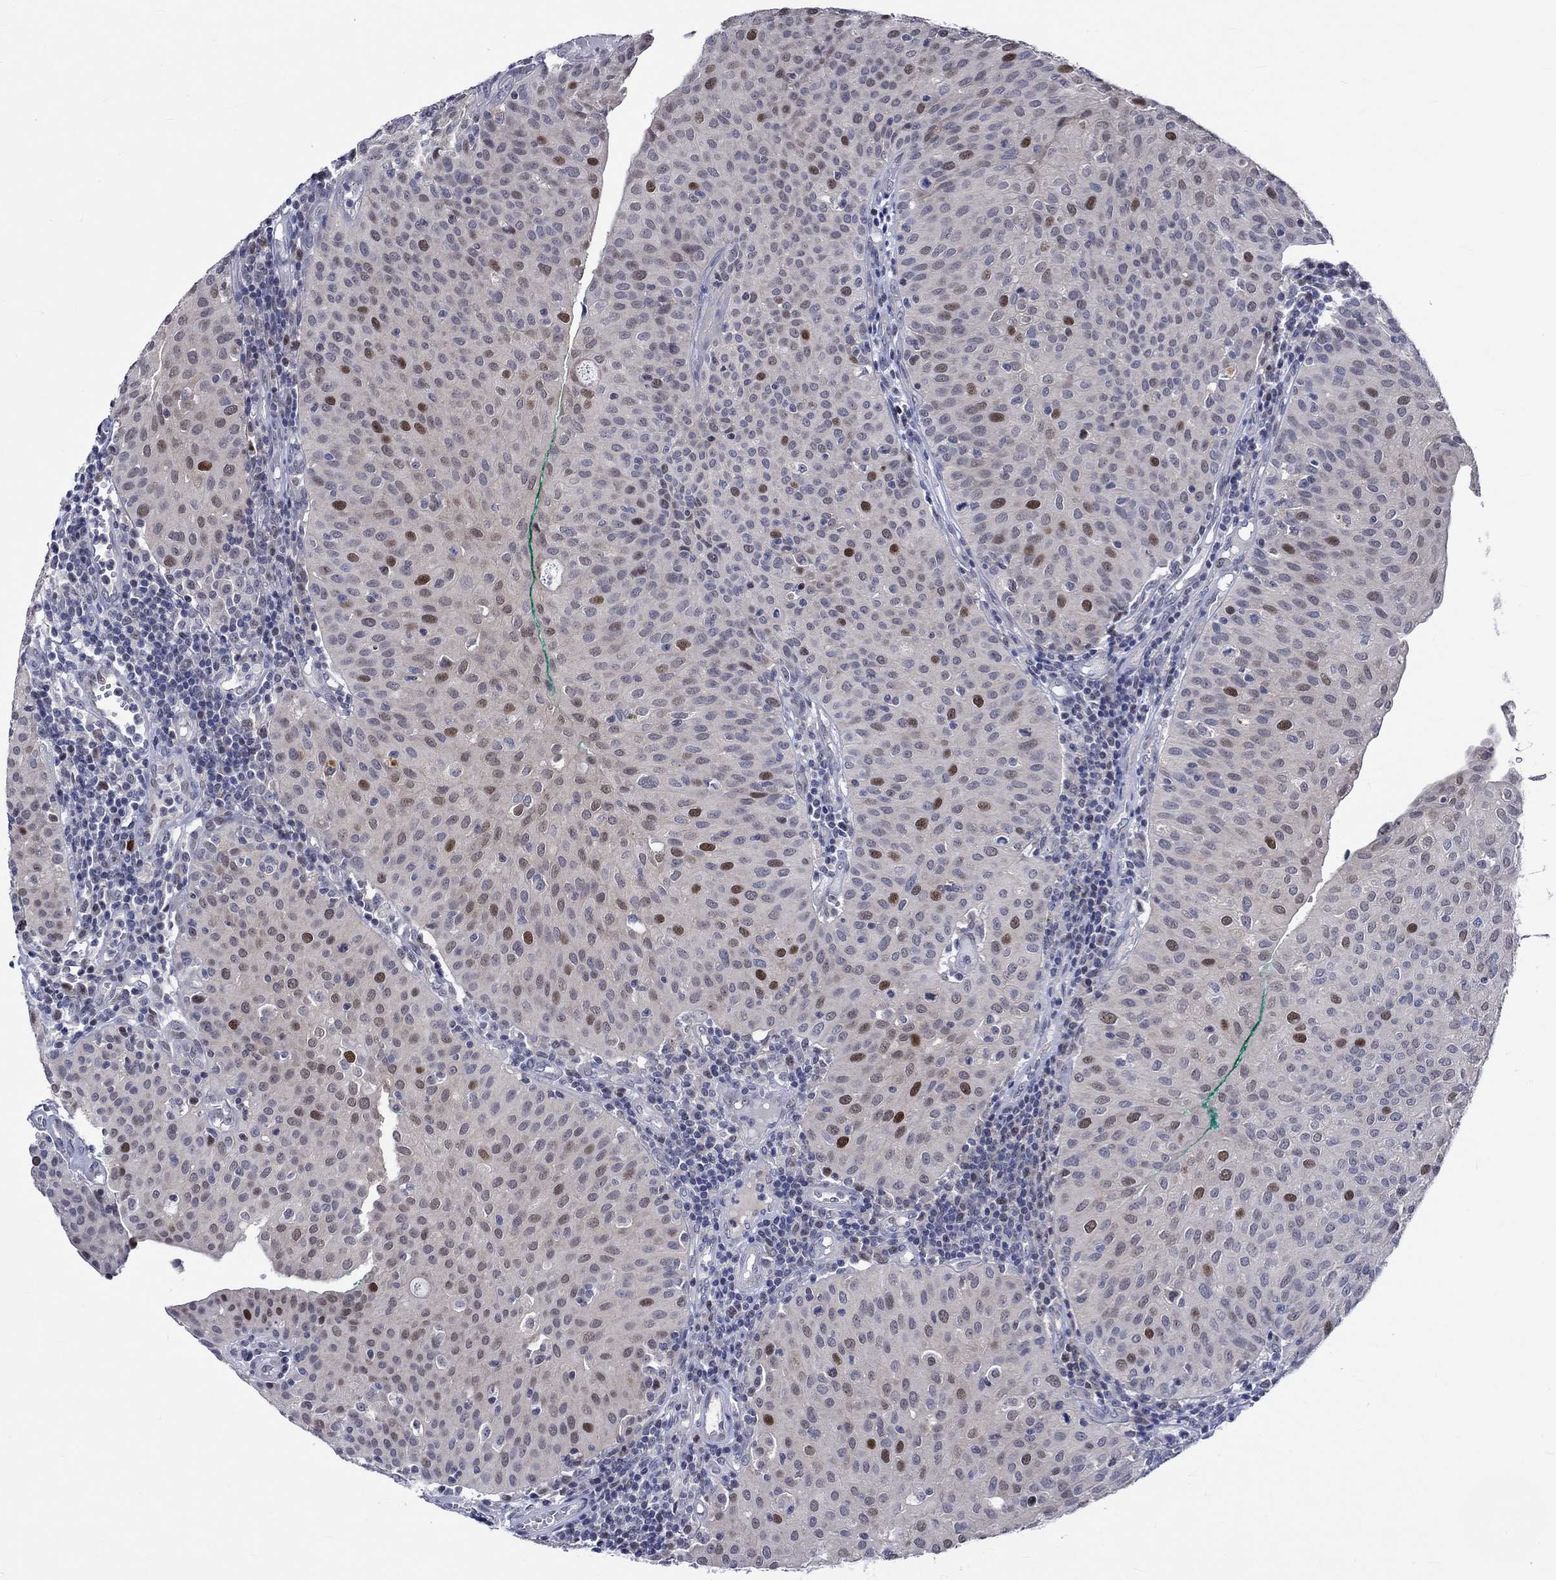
{"staining": {"intensity": "strong", "quantity": "<25%", "location": "nuclear"}, "tissue": "urothelial cancer", "cell_type": "Tumor cells", "image_type": "cancer", "snomed": [{"axis": "morphology", "description": "Urothelial carcinoma, Low grade"}, {"axis": "topography", "description": "Urinary bladder"}], "caption": "Urothelial carcinoma (low-grade) was stained to show a protein in brown. There is medium levels of strong nuclear staining in about <25% of tumor cells. Nuclei are stained in blue.", "gene": "E2F8", "patient": {"sex": "male", "age": 54}}